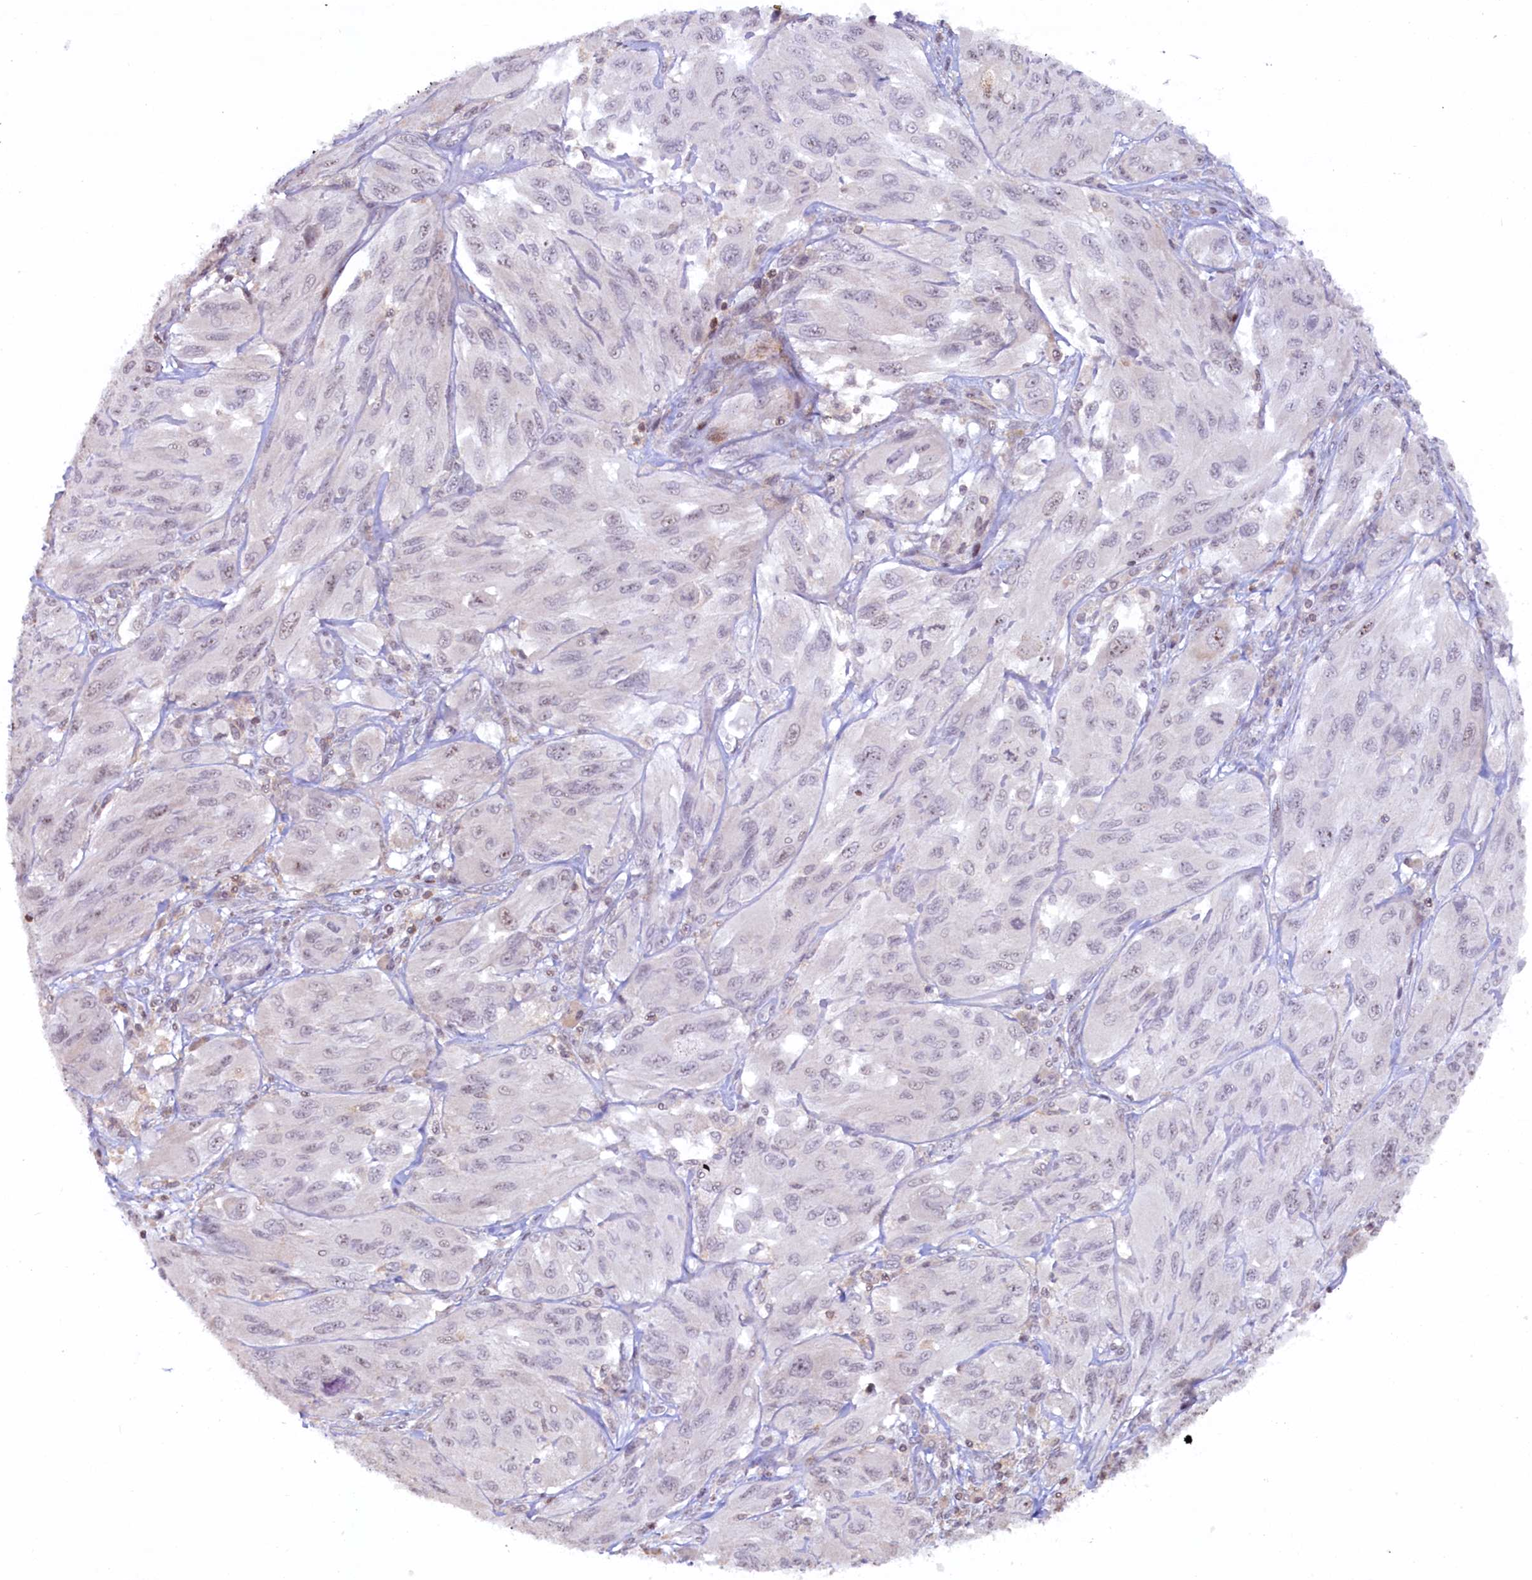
{"staining": {"intensity": "negative", "quantity": "none", "location": "none"}, "tissue": "melanoma", "cell_type": "Tumor cells", "image_type": "cancer", "snomed": [{"axis": "morphology", "description": "Malignant melanoma, NOS"}, {"axis": "topography", "description": "Skin"}], "caption": "There is no significant staining in tumor cells of malignant melanoma.", "gene": "FYB1", "patient": {"sex": "female", "age": 91}}